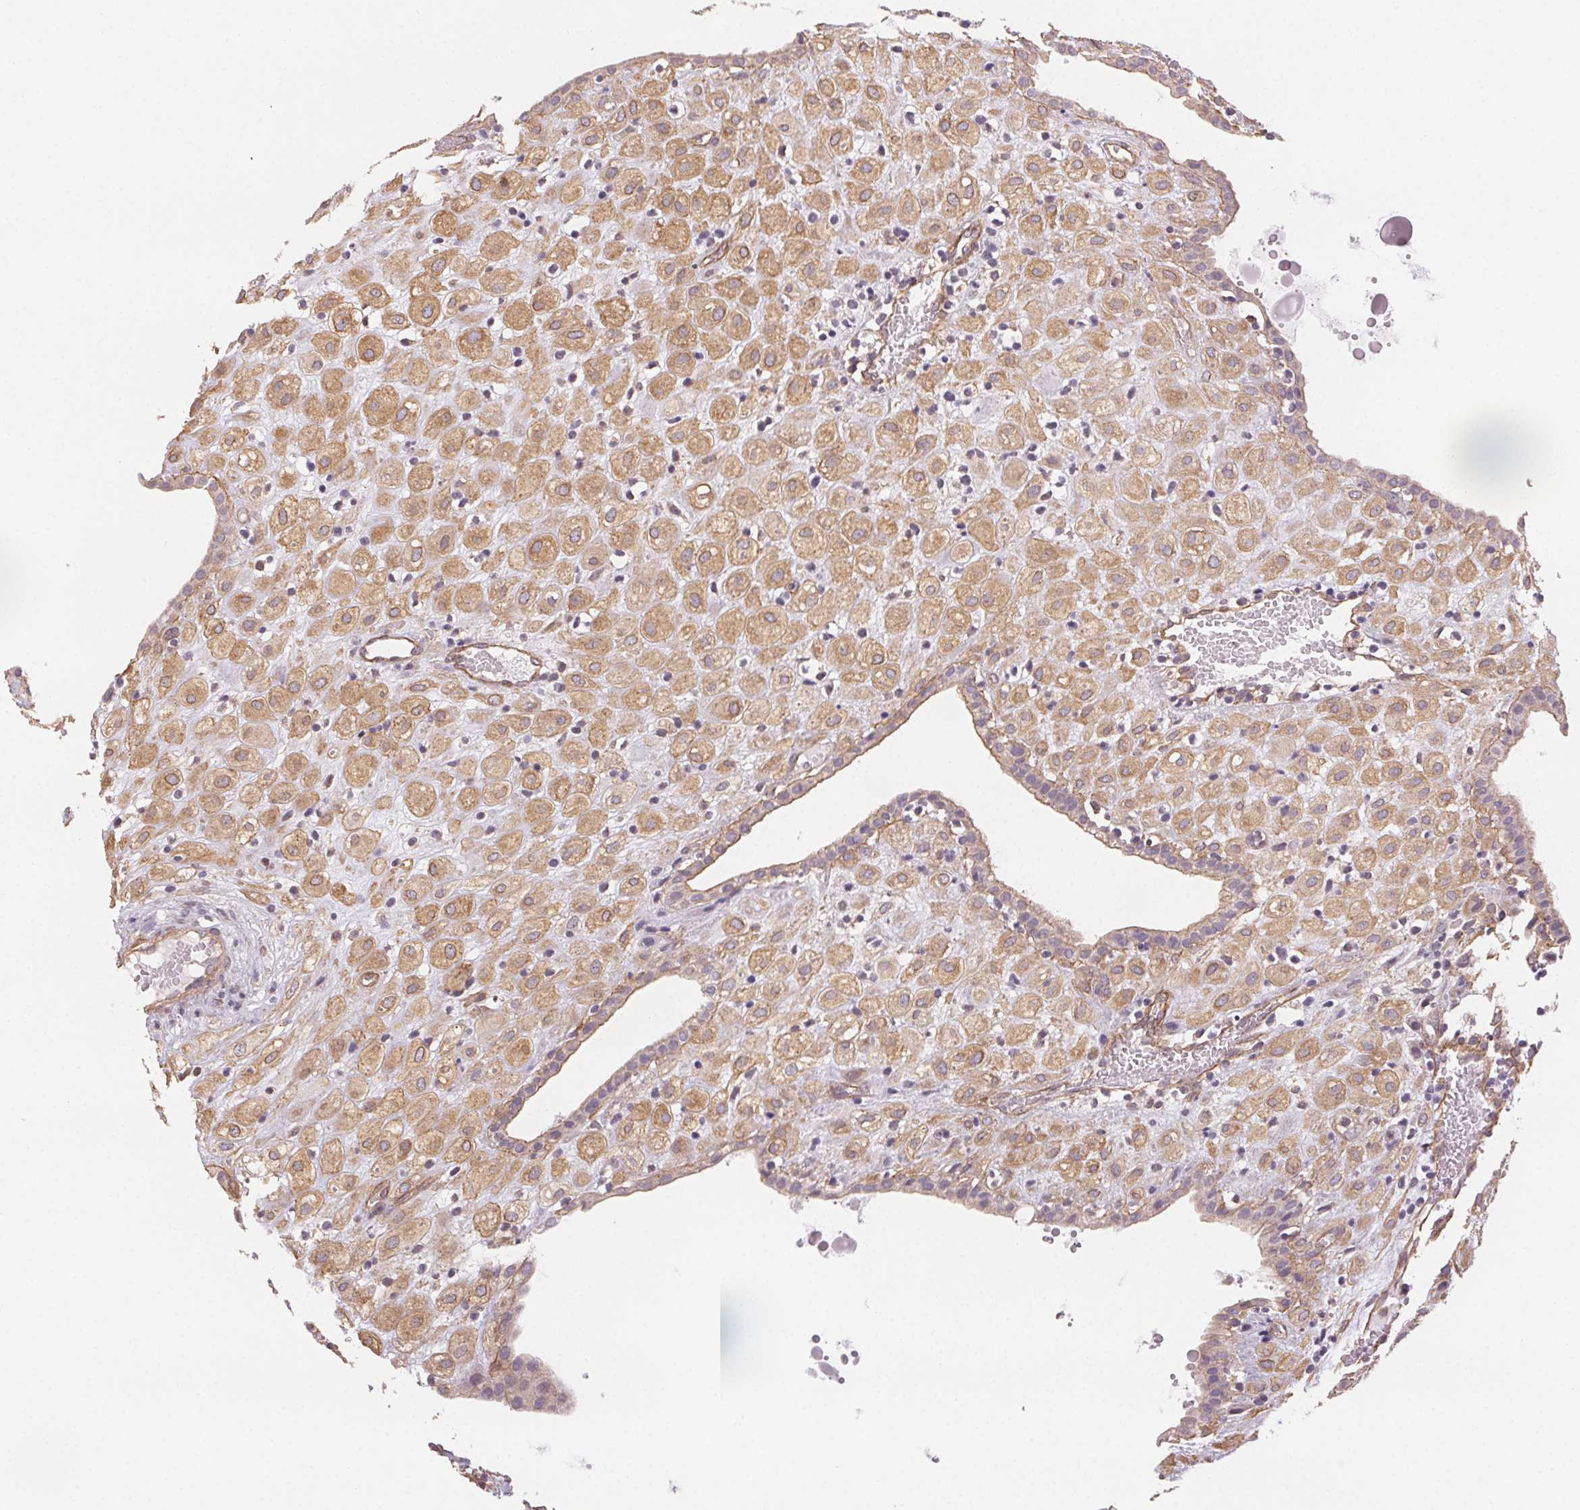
{"staining": {"intensity": "moderate", "quantity": ">75%", "location": "cytoplasmic/membranous"}, "tissue": "placenta", "cell_type": "Decidual cells", "image_type": "normal", "snomed": [{"axis": "morphology", "description": "Normal tissue, NOS"}, {"axis": "topography", "description": "Placenta"}], "caption": "Immunohistochemistry (DAB) staining of unremarkable human placenta exhibits moderate cytoplasmic/membranous protein expression in about >75% of decidual cells.", "gene": "PLA2G4F", "patient": {"sex": "female", "age": 24}}